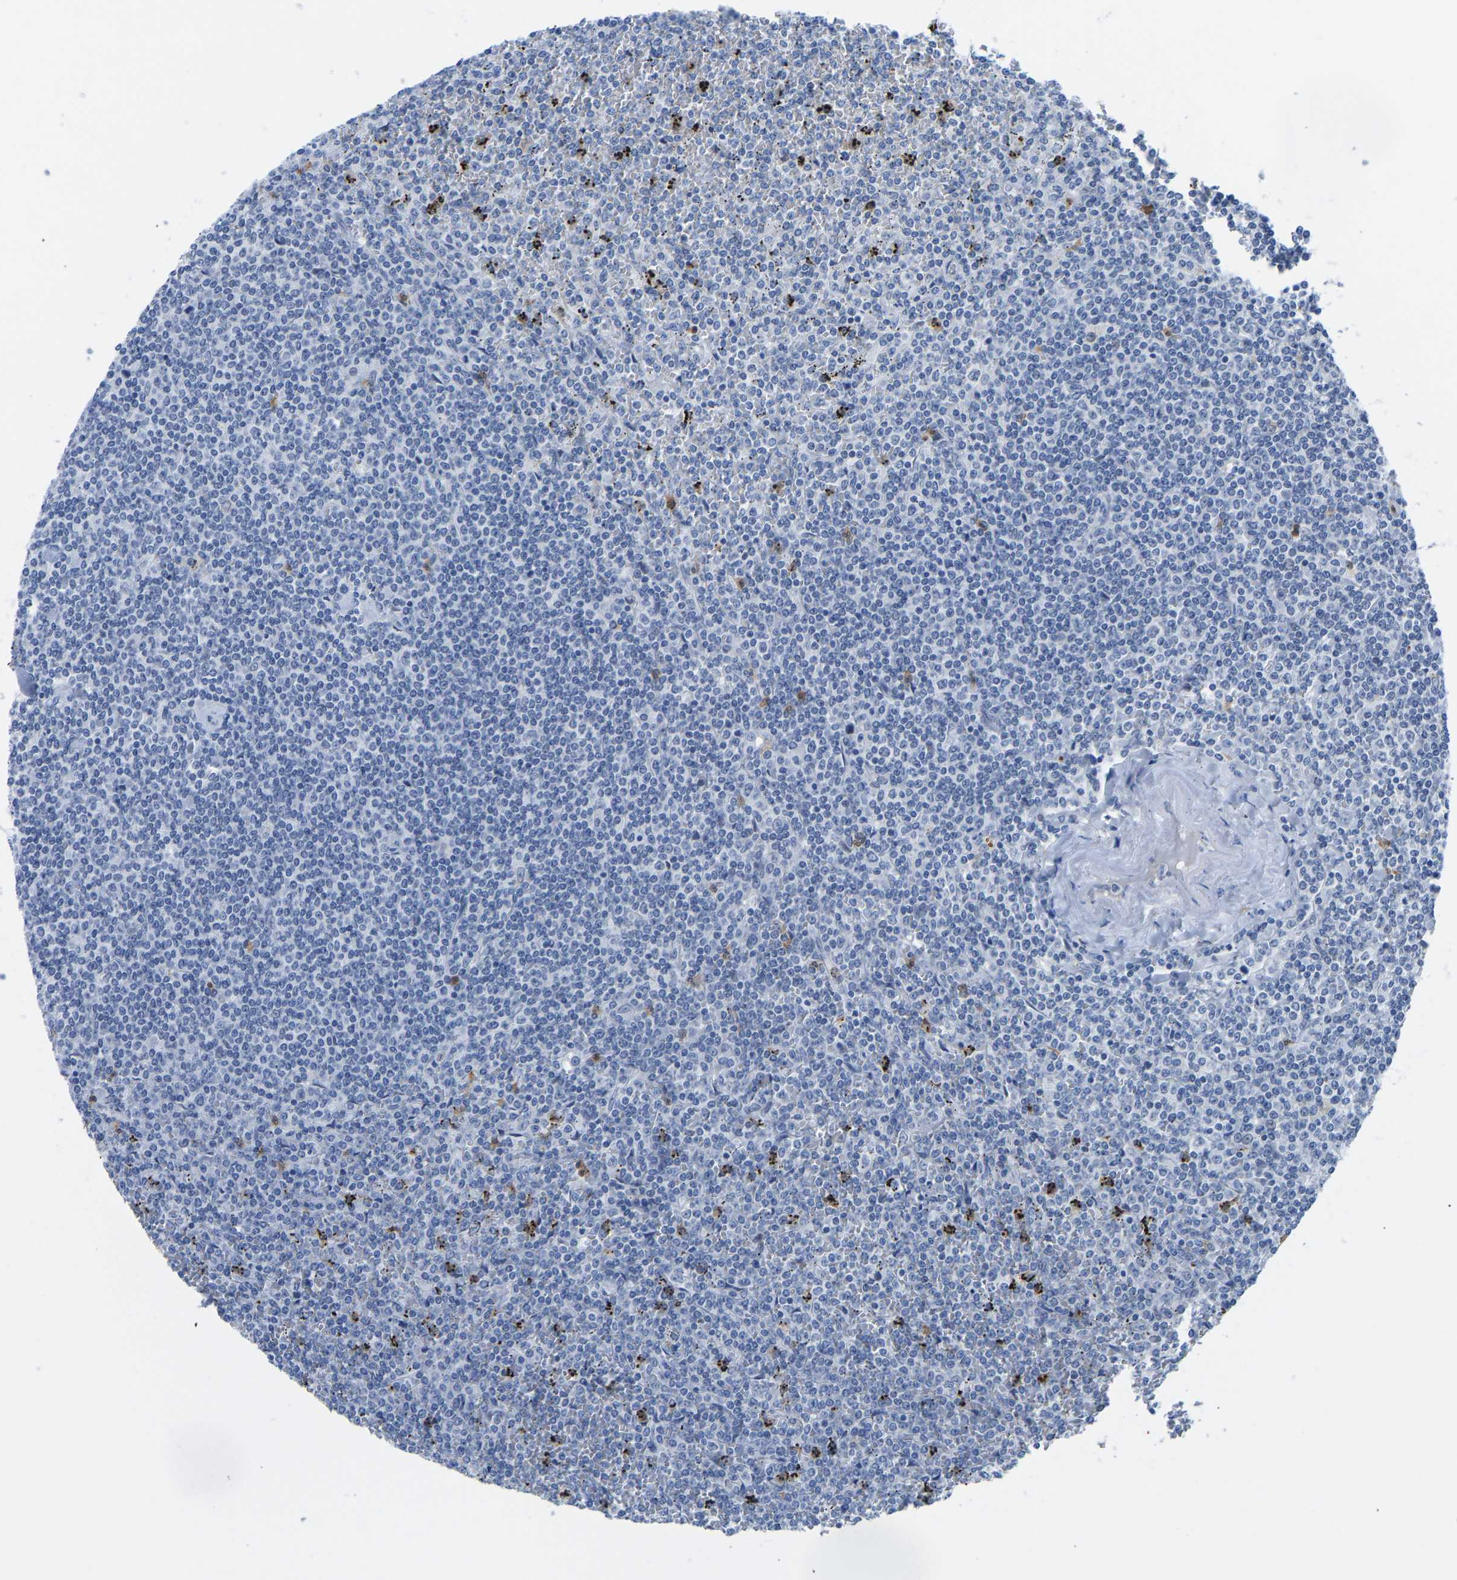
{"staining": {"intensity": "negative", "quantity": "none", "location": "none"}, "tissue": "lymphoma", "cell_type": "Tumor cells", "image_type": "cancer", "snomed": [{"axis": "morphology", "description": "Malignant lymphoma, non-Hodgkin's type, Low grade"}, {"axis": "topography", "description": "Spleen"}], "caption": "This is an immunohistochemistry photomicrograph of malignant lymphoma, non-Hodgkin's type (low-grade). There is no expression in tumor cells.", "gene": "TXNDC2", "patient": {"sex": "female", "age": 19}}